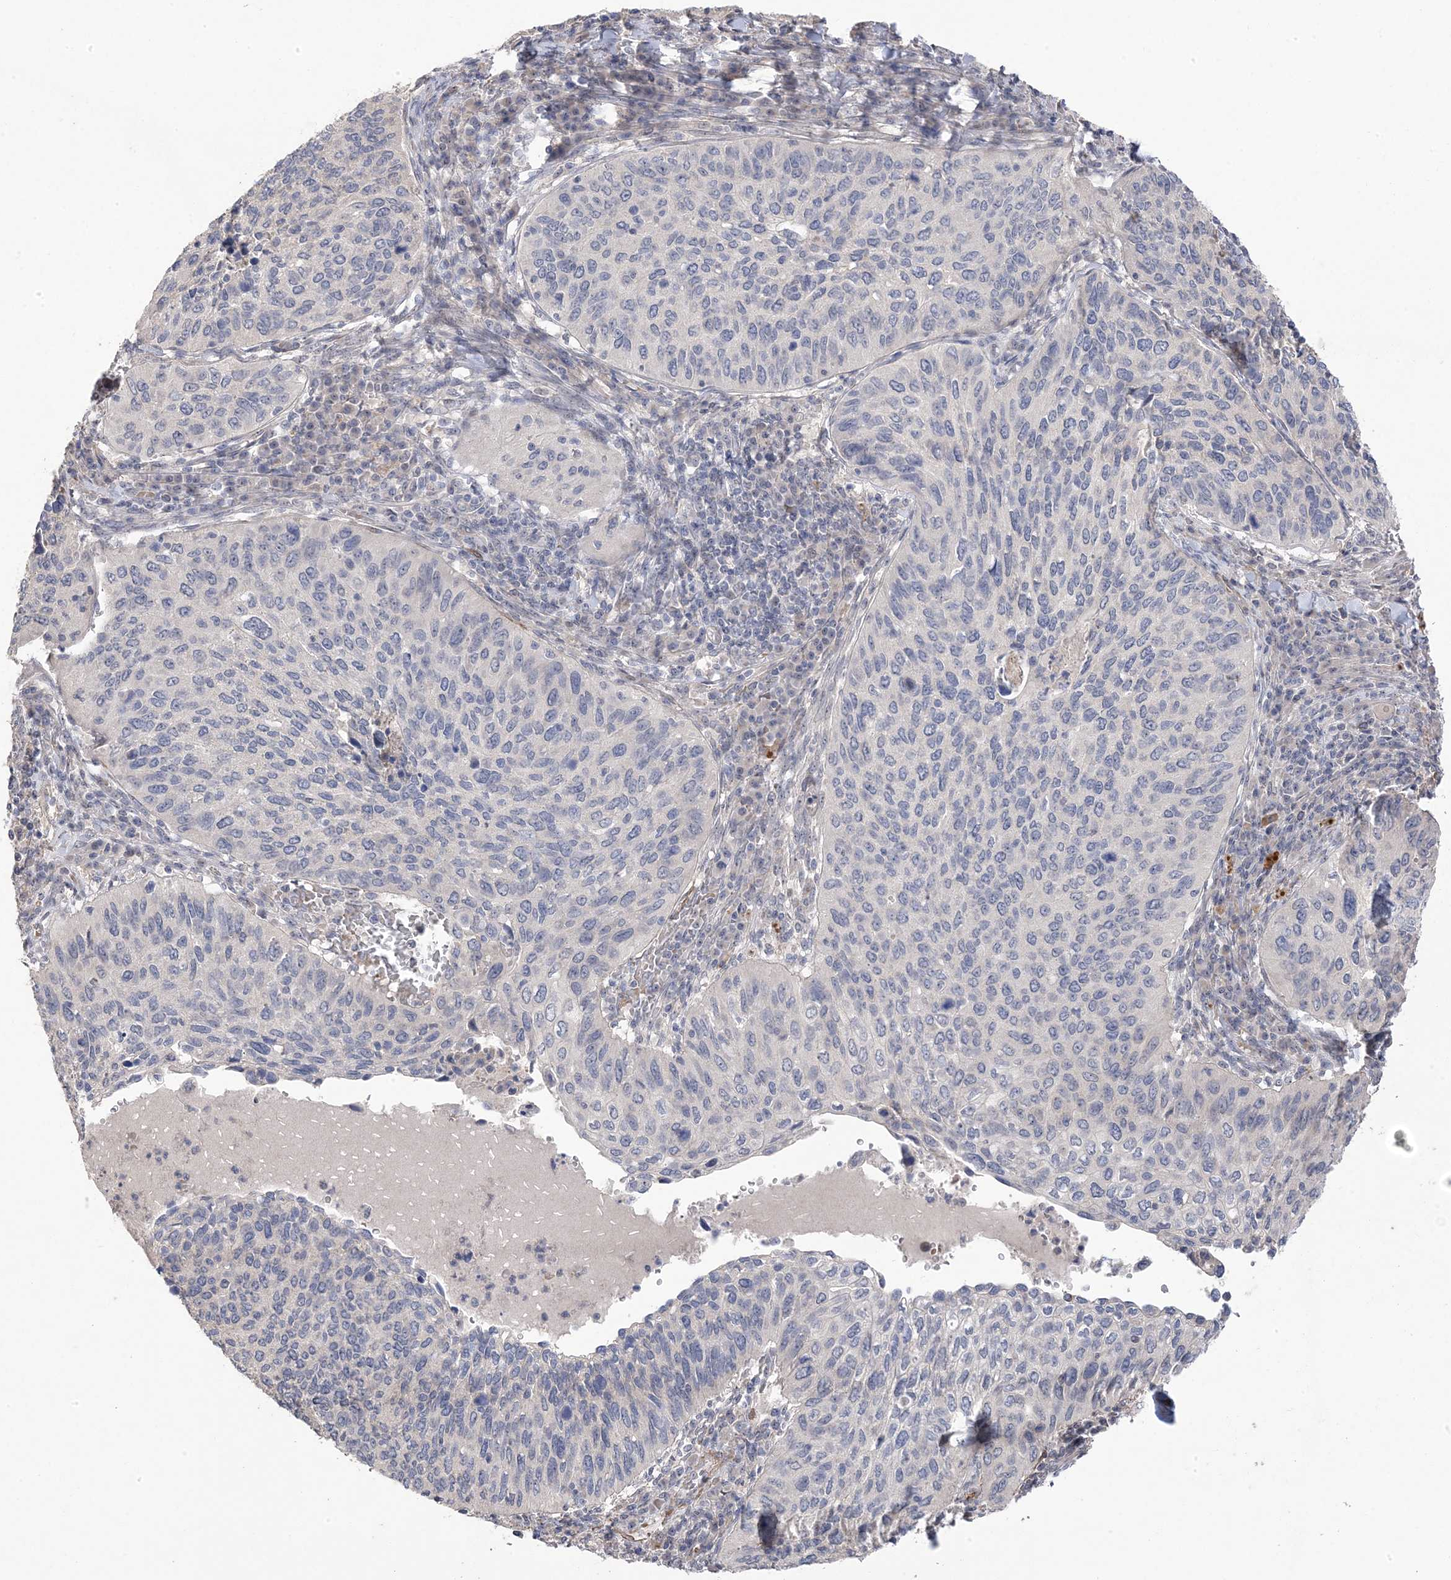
{"staining": {"intensity": "negative", "quantity": "none", "location": "none"}, "tissue": "cervical cancer", "cell_type": "Tumor cells", "image_type": "cancer", "snomed": [{"axis": "morphology", "description": "Squamous cell carcinoma, NOS"}, {"axis": "topography", "description": "Cervix"}], "caption": "There is no significant positivity in tumor cells of cervical cancer (squamous cell carcinoma). Nuclei are stained in blue.", "gene": "GTPBP6", "patient": {"sex": "female", "age": 38}}